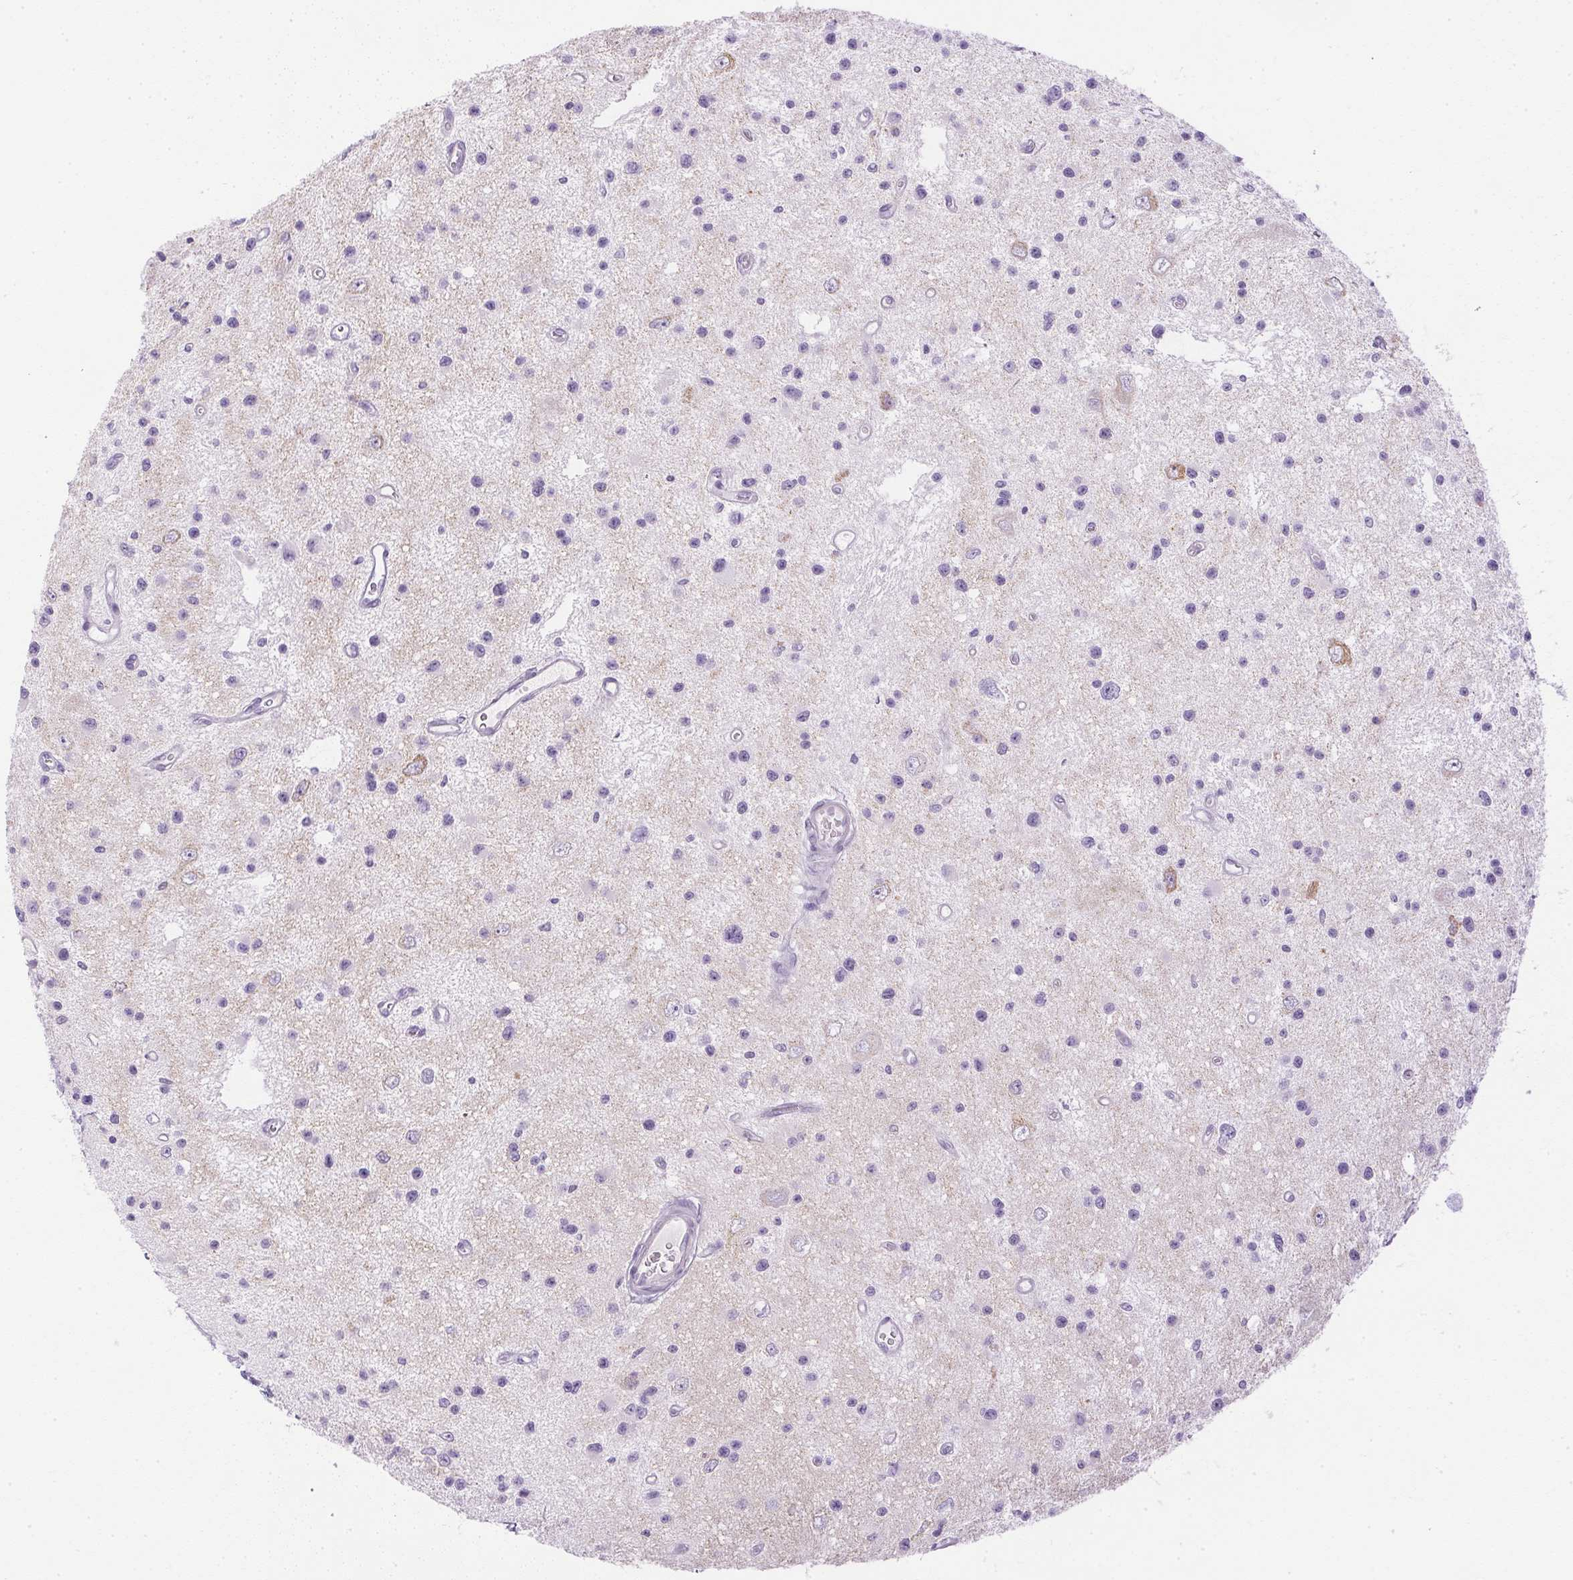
{"staining": {"intensity": "negative", "quantity": "none", "location": "none"}, "tissue": "glioma", "cell_type": "Tumor cells", "image_type": "cancer", "snomed": [{"axis": "morphology", "description": "Glioma, malignant, Low grade"}, {"axis": "topography", "description": "Brain"}], "caption": "A photomicrograph of human malignant glioma (low-grade) is negative for staining in tumor cells. (Brightfield microscopy of DAB (3,3'-diaminobenzidine) immunohistochemistry (IHC) at high magnification).", "gene": "CTRL", "patient": {"sex": "male", "age": 43}}